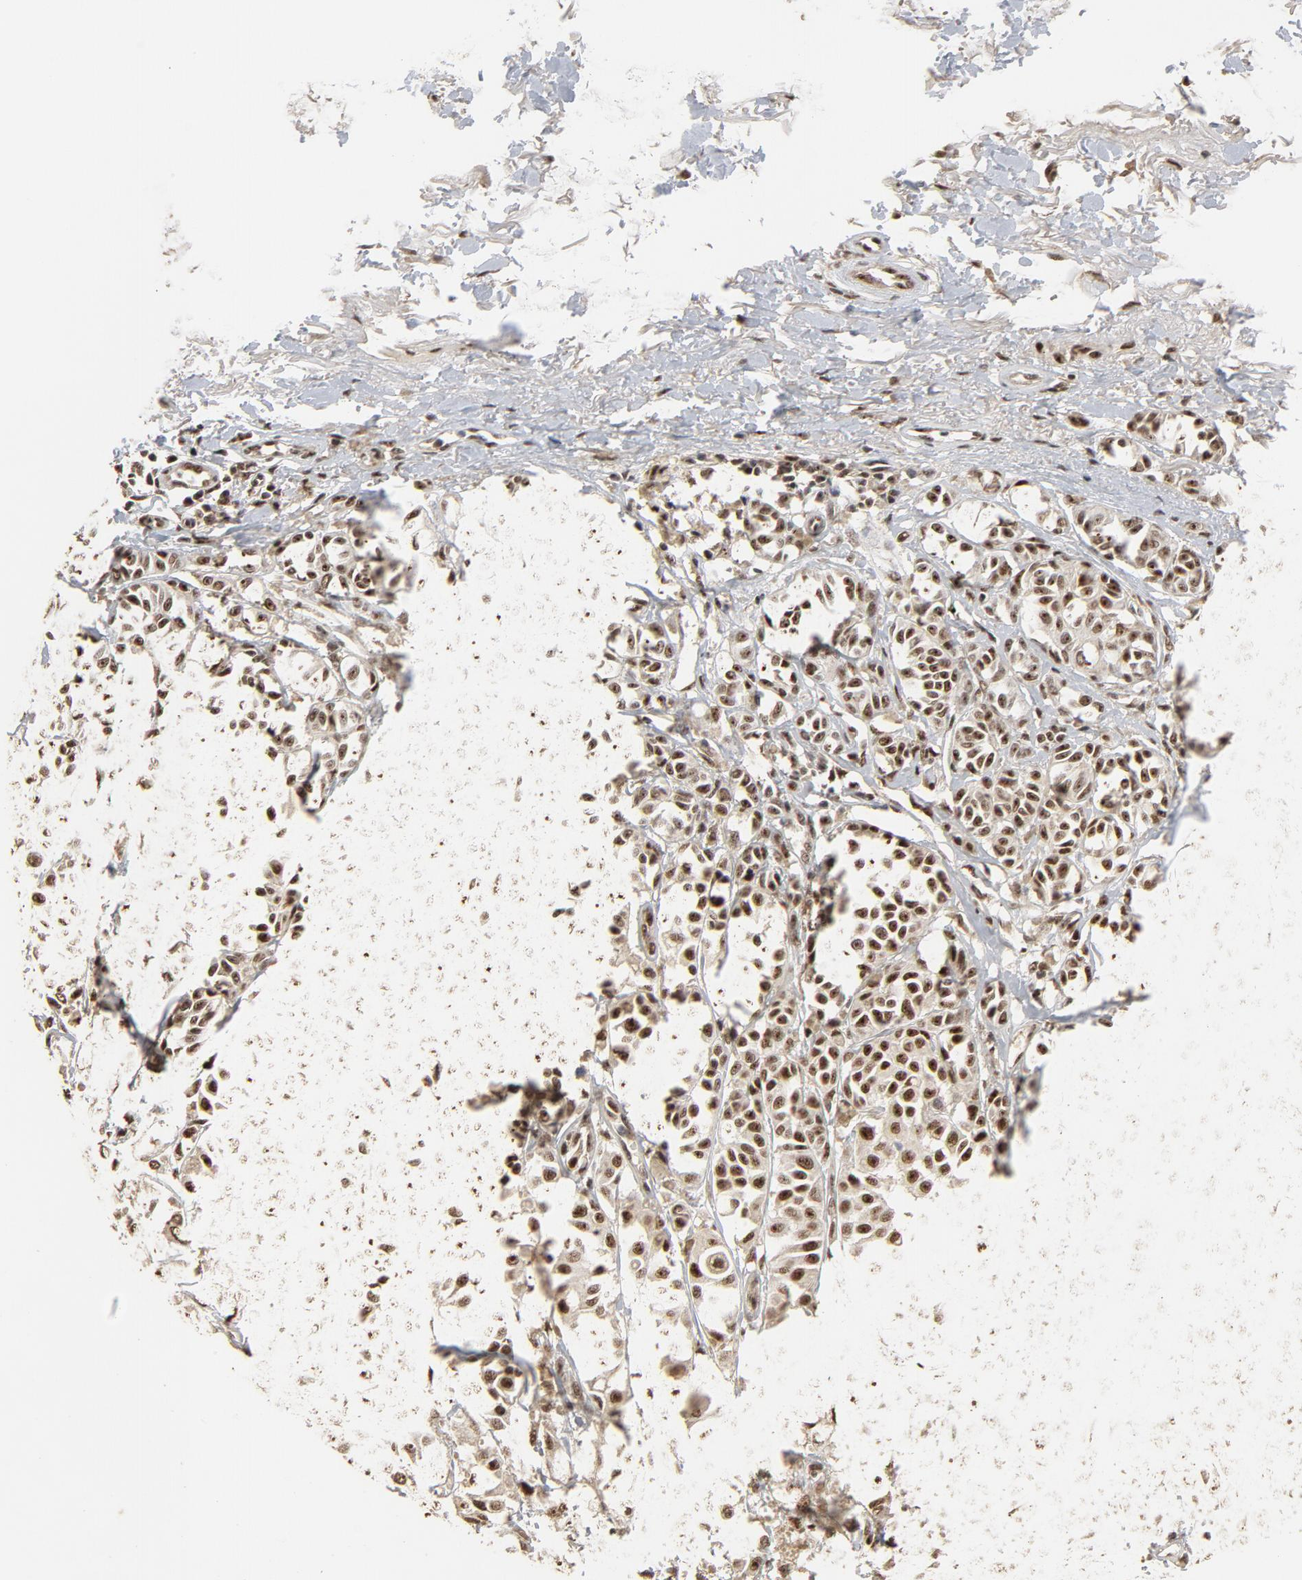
{"staining": {"intensity": "strong", "quantity": ">75%", "location": "nuclear"}, "tissue": "melanoma", "cell_type": "Tumor cells", "image_type": "cancer", "snomed": [{"axis": "morphology", "description": "Malignant melanoma, NOS"}, {"axis": "topography", "description": "Skin"}], "caption": "DAB immunohistochemical staining of melanoma reveals strong nuclear protein positivity in about >75% of tumor cells.", "gene": "TP53RK", "patient": {"sex": "male", "age": 76}}